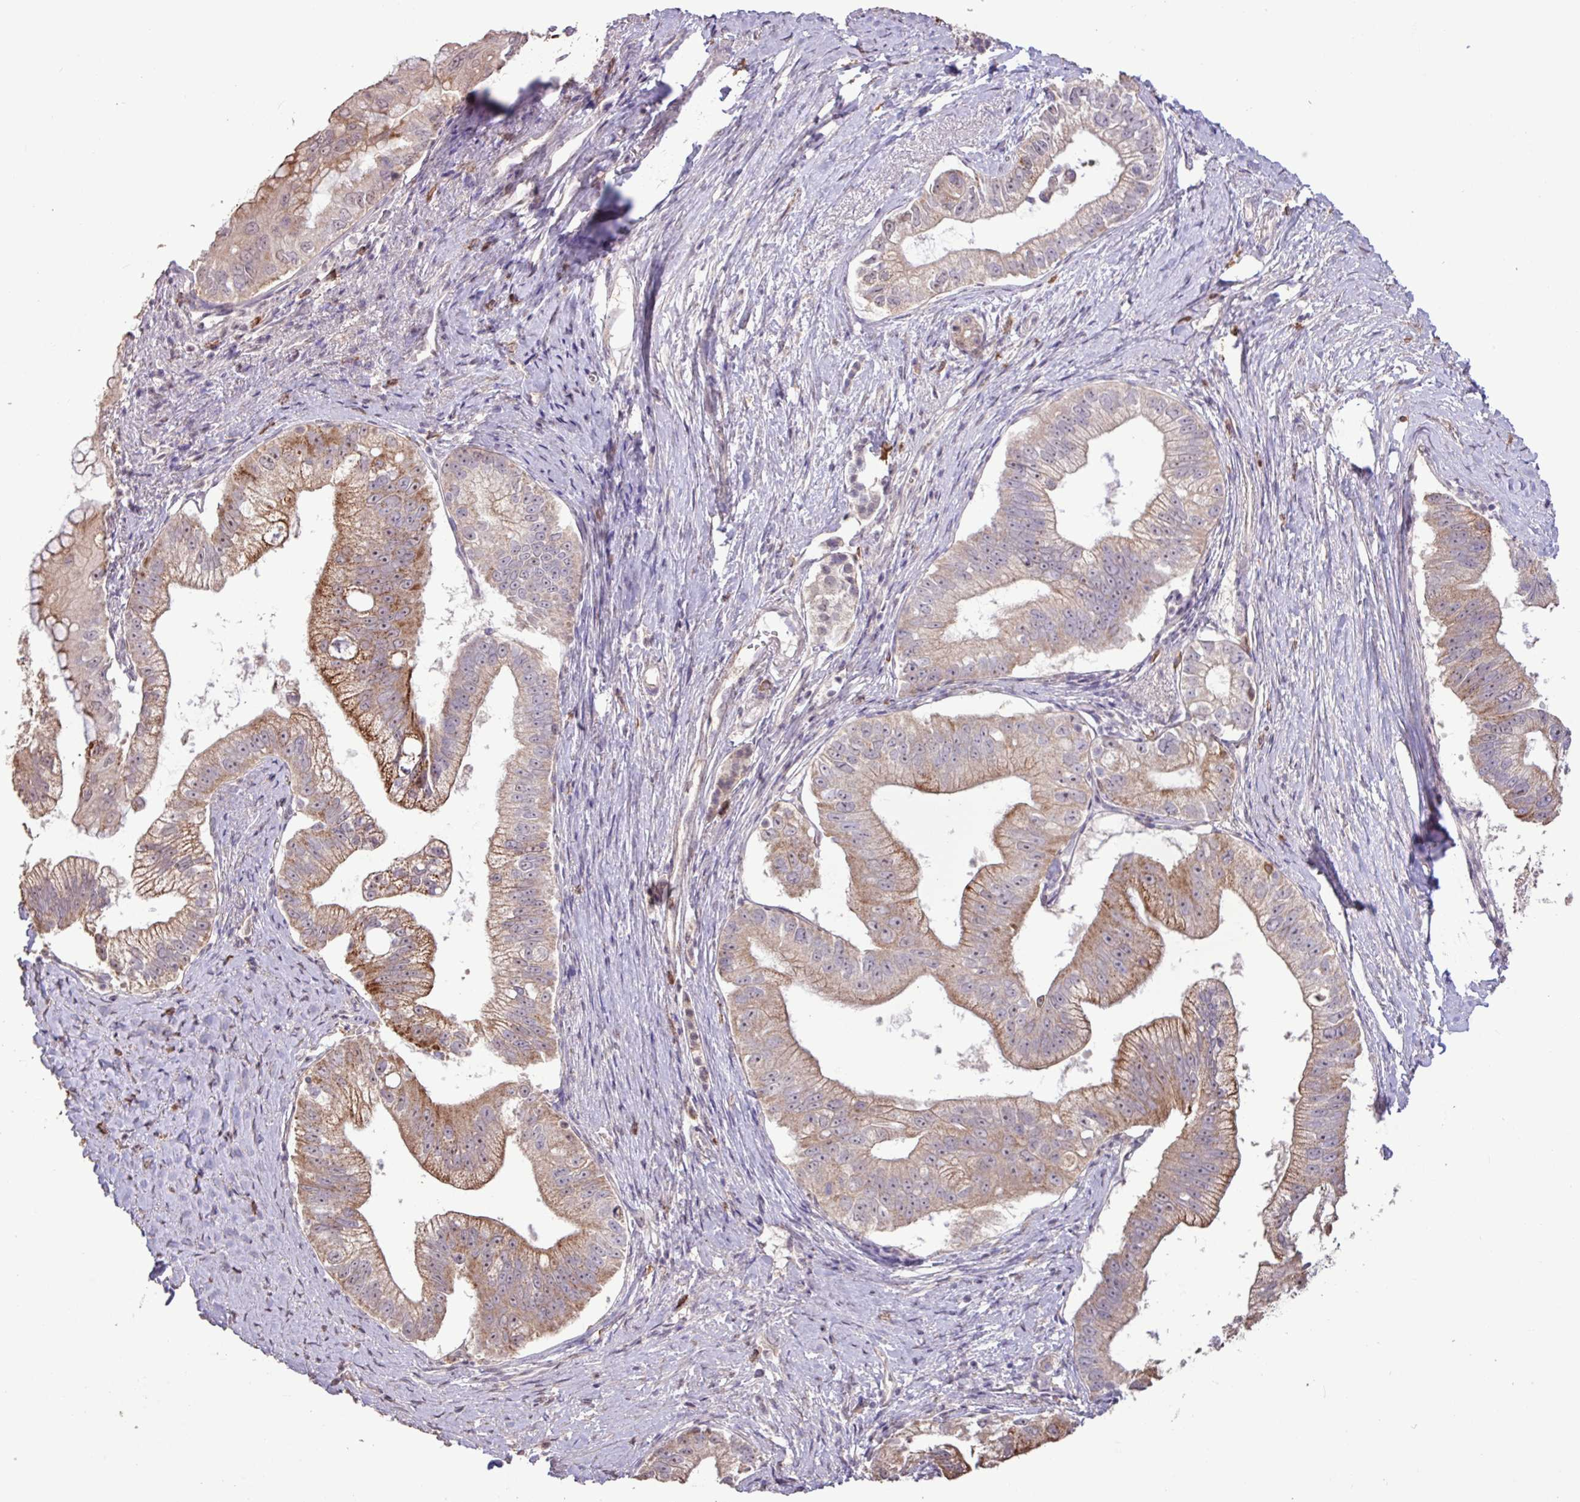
{"staining": {"intensity": "moderate", "quantity": "25%-75%", "location": "cytoplasmic/membranous"}, "tissue": "pancreatic cancer", "cell_type": "Tumor cells", "image_type": "cancer", "snomed": [{"axis": "morphology", "description": "Adenocarcinoma, NOS"}, {"axis": "topography", "description": "Pancreas"}], "caption": "Adenocarcinoma (pancreatic) was stained to show a protein in brown. There is medium levels of moderate cytoplasmic/membranous positivity in approximately 25%-75% of tumor cells. (DAB (3,3'-diaminobenzidine) IHC, brown staining for protein, blue staining for nuclei).", "gene": "L3MBTL3", "patient": {"sex": "male", "age": 70}}